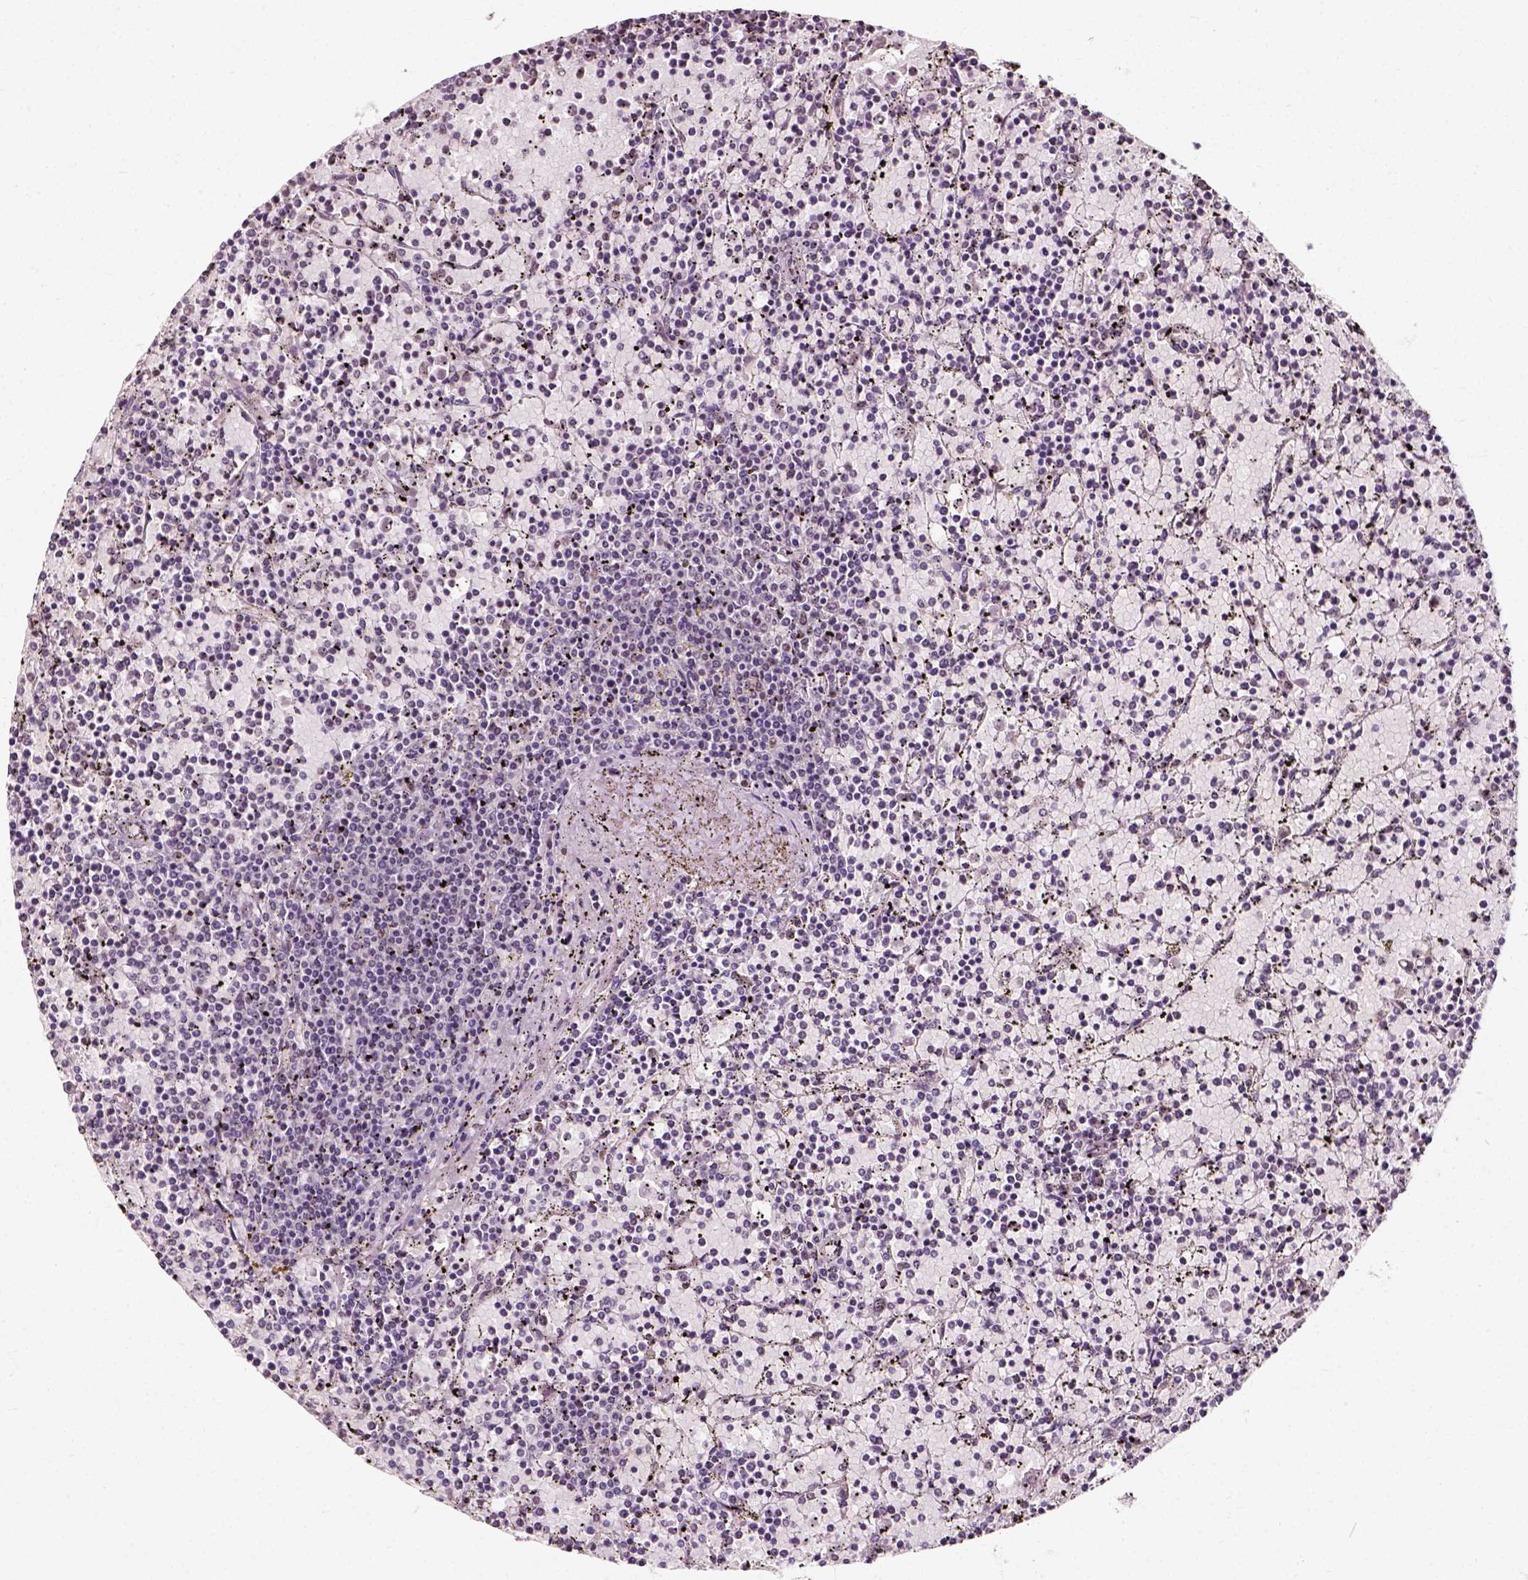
{"staining": {"intensity": "negative", "quantity": "none", "location": "none"}, "tissue": "lymphoma", "cell_type": "Tumor cells", "image_type": "cancer", "snomed": [{"axis": "morphology", "description": "Malignant lymphoma, non-Hodgkin's type, Low grade"}, {"axis": "topography", "description": "Spleen"}], "caption": "DAB (3,3'-diaminobenzidine) immunohistochemical staining of lymphoma demonstrates no significant positivity in tumor cells. The staining was performed using DAB to visualize the protein expression in brown, while the nuclei were stained in blue with hematoxylin (Magnification: 20x).", "gene": "NACC1", "patient": {"sex": "female", "age": 77}}